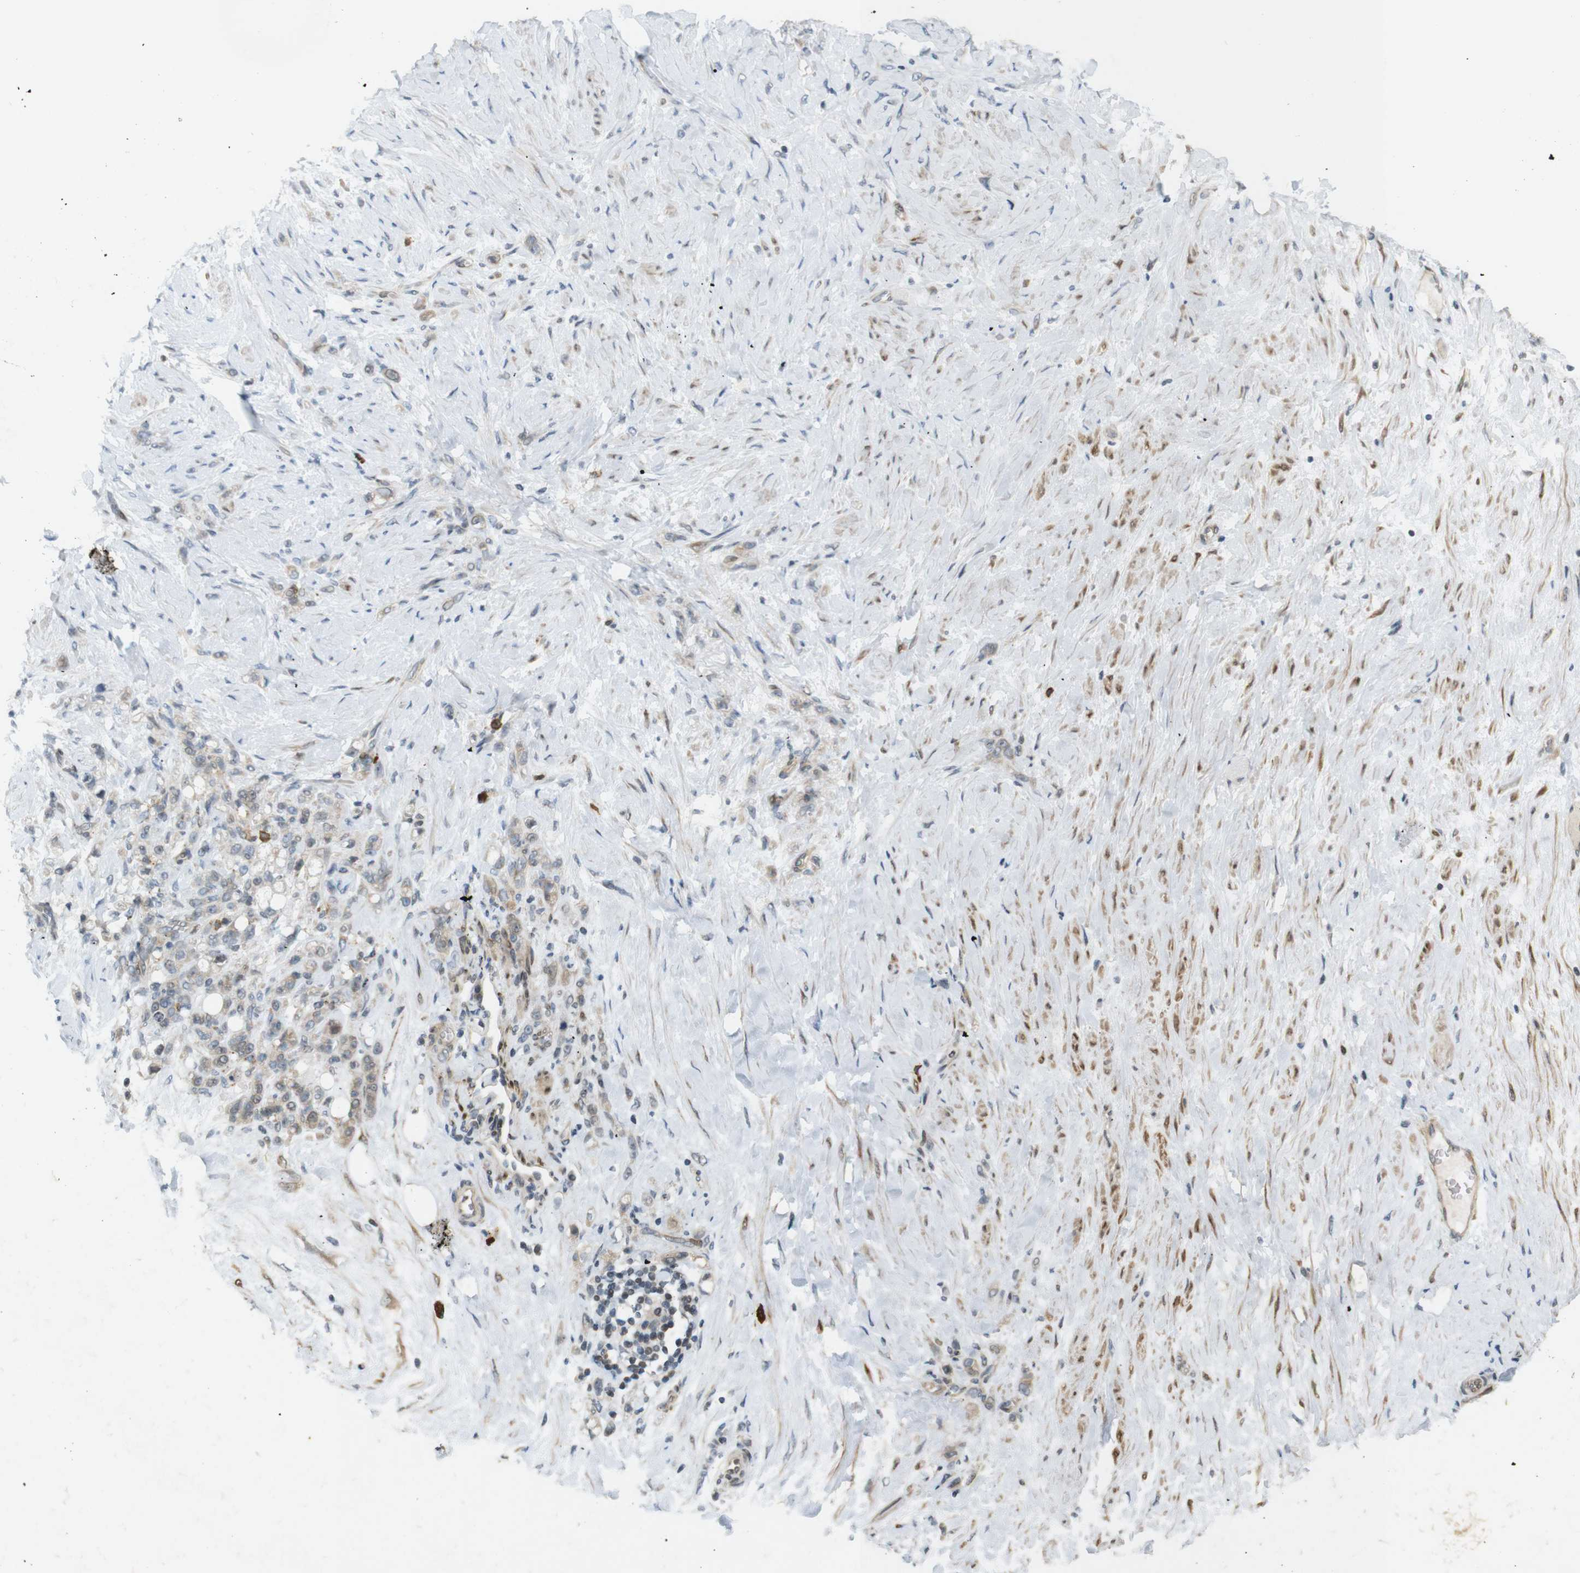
{"staining": {"intensity": "weak", "quantity": "25%-75%", "location": "cytoplasmic/membranous"}, "tissue": "stomach cancer", "cell_type": "Tumor cells", "image_type": "cancer", "snomed": [{"axis": "morphology", "description": "Adenocarcinoma, NOS"}, {"axis": "topography", "description": "Stomach"}], "caption": "Tumor cells display weak cytoplasmic/membranous staining in approximately 25%-75% of cells in stomach adenocarcinoma.", "gene": "PPP1R14A", "patient": {"sex": "male", "age": 82}}